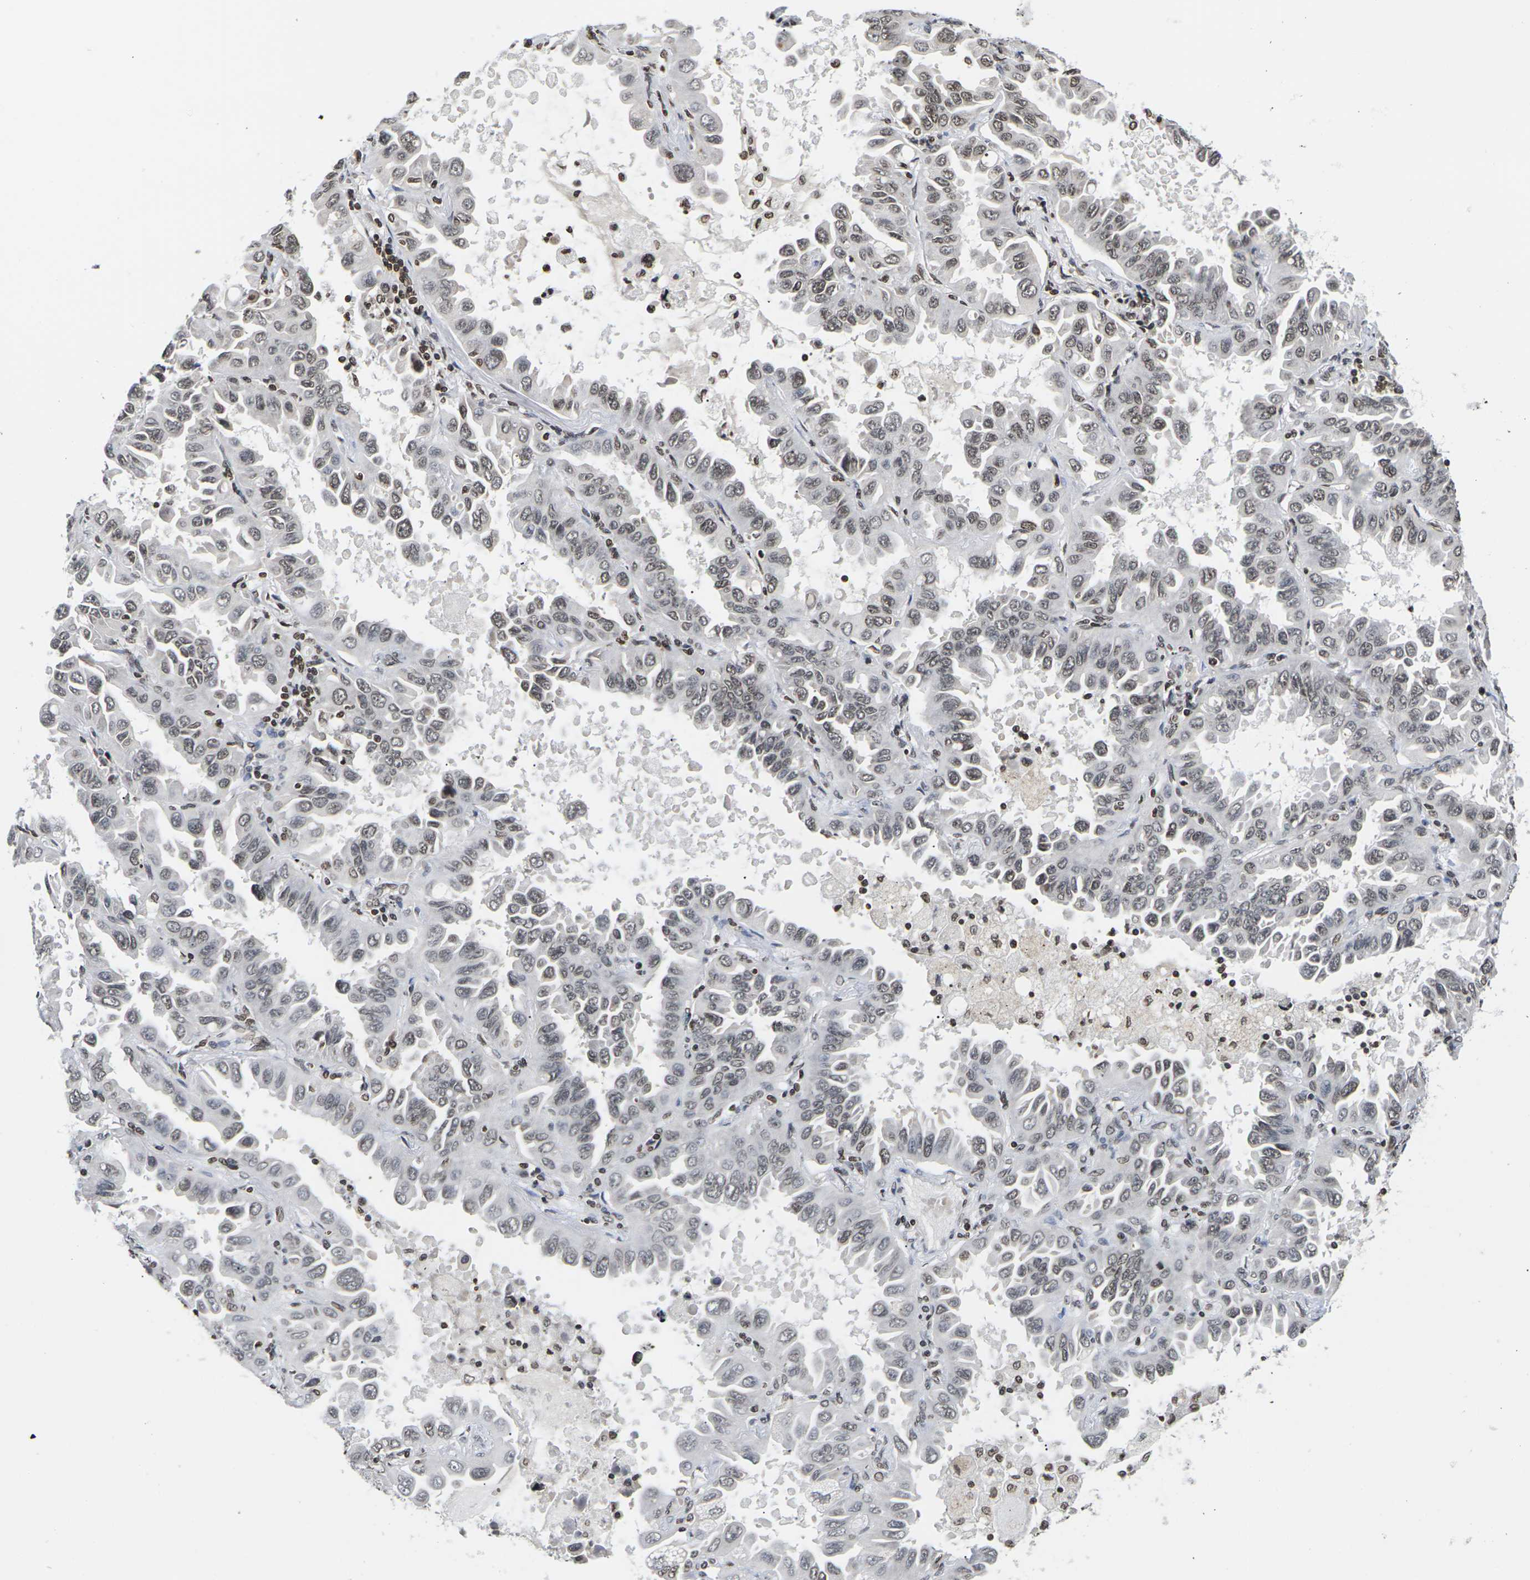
{"staining": {"intensity": "moderate", "quantity": ">75%", "location": "nuclear"}, "tissue": "lung cancer", "cell_type": "Tumor cells", "image_type": "cancer", "snomed": [{"axis": "morphology", "description": "Adenocarcinoma, NOS"}, {"axis": "topography", "description": "Lung"}], "caption": "A high-resolution image shows immunohistochemistry (IHC) staining of adenocarcinoma (lung), which exhibits moderate nuclear expression in approximately >75% of tumor cells.", "gene": "ETV5", "patient": {"sex": "male", "age": 64}}